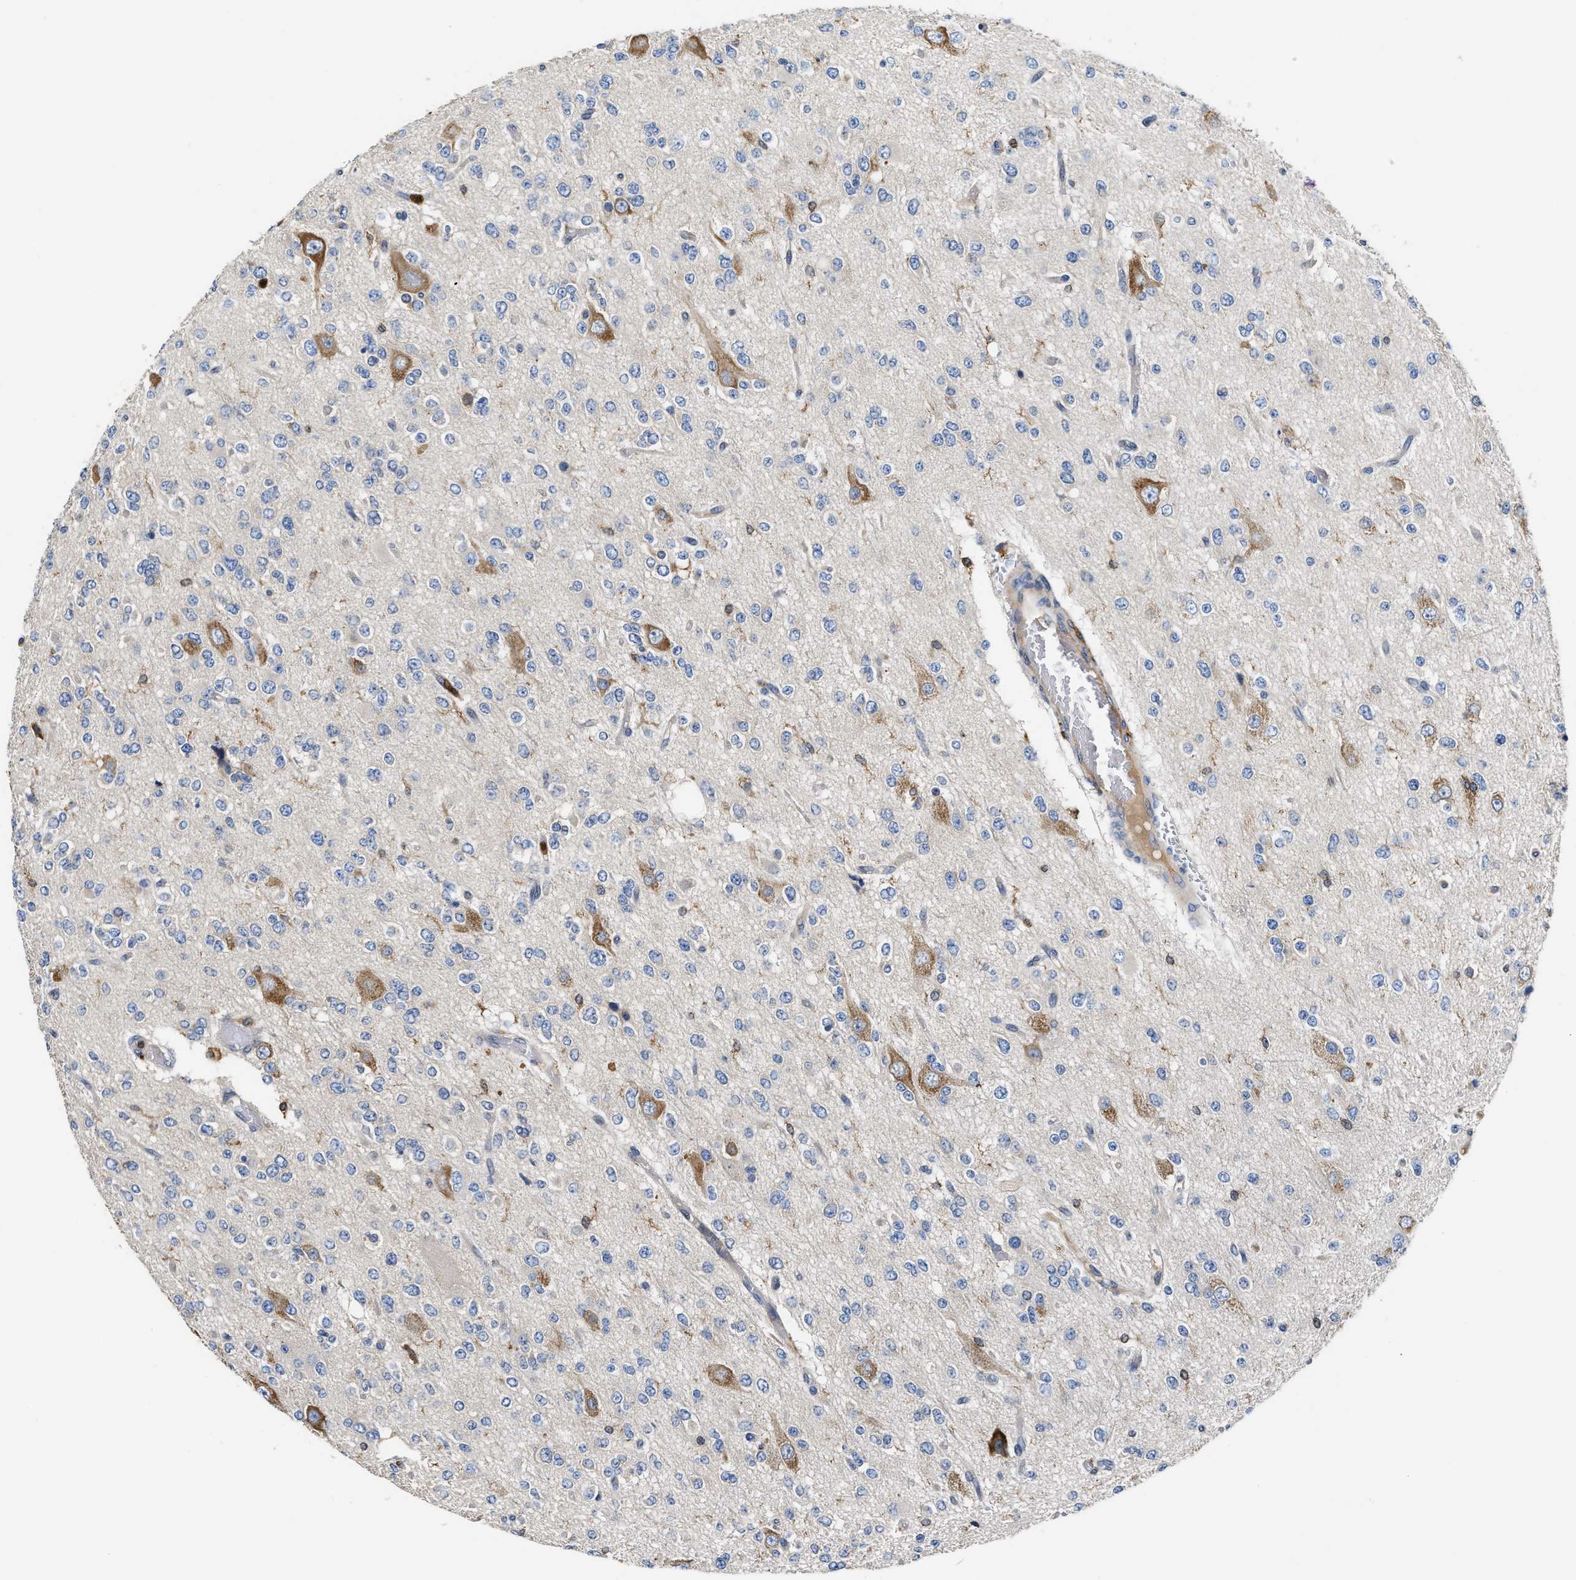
{"staining": {"intensity": "negative", "quantity": "none", "location": "none"}, "tissue": "glioma", "cell_type": "Tumor cells", "image_type": "cancer", "snomed": [{"axis": "morphology", "description": "Glioma, malignant, Low grade"}, {"axis": "topography", "description": "Brain"}], "caption": "DAB immunohistochemical staining of human malignant glioma (low-grade) shows no significant expression in tumor cells. (Brightfield microscopy of DAB immunohistochemistry (IHC) at high magnification).", "gene": "OSTF1", "patient": {"sex": "male", "age": 38}}